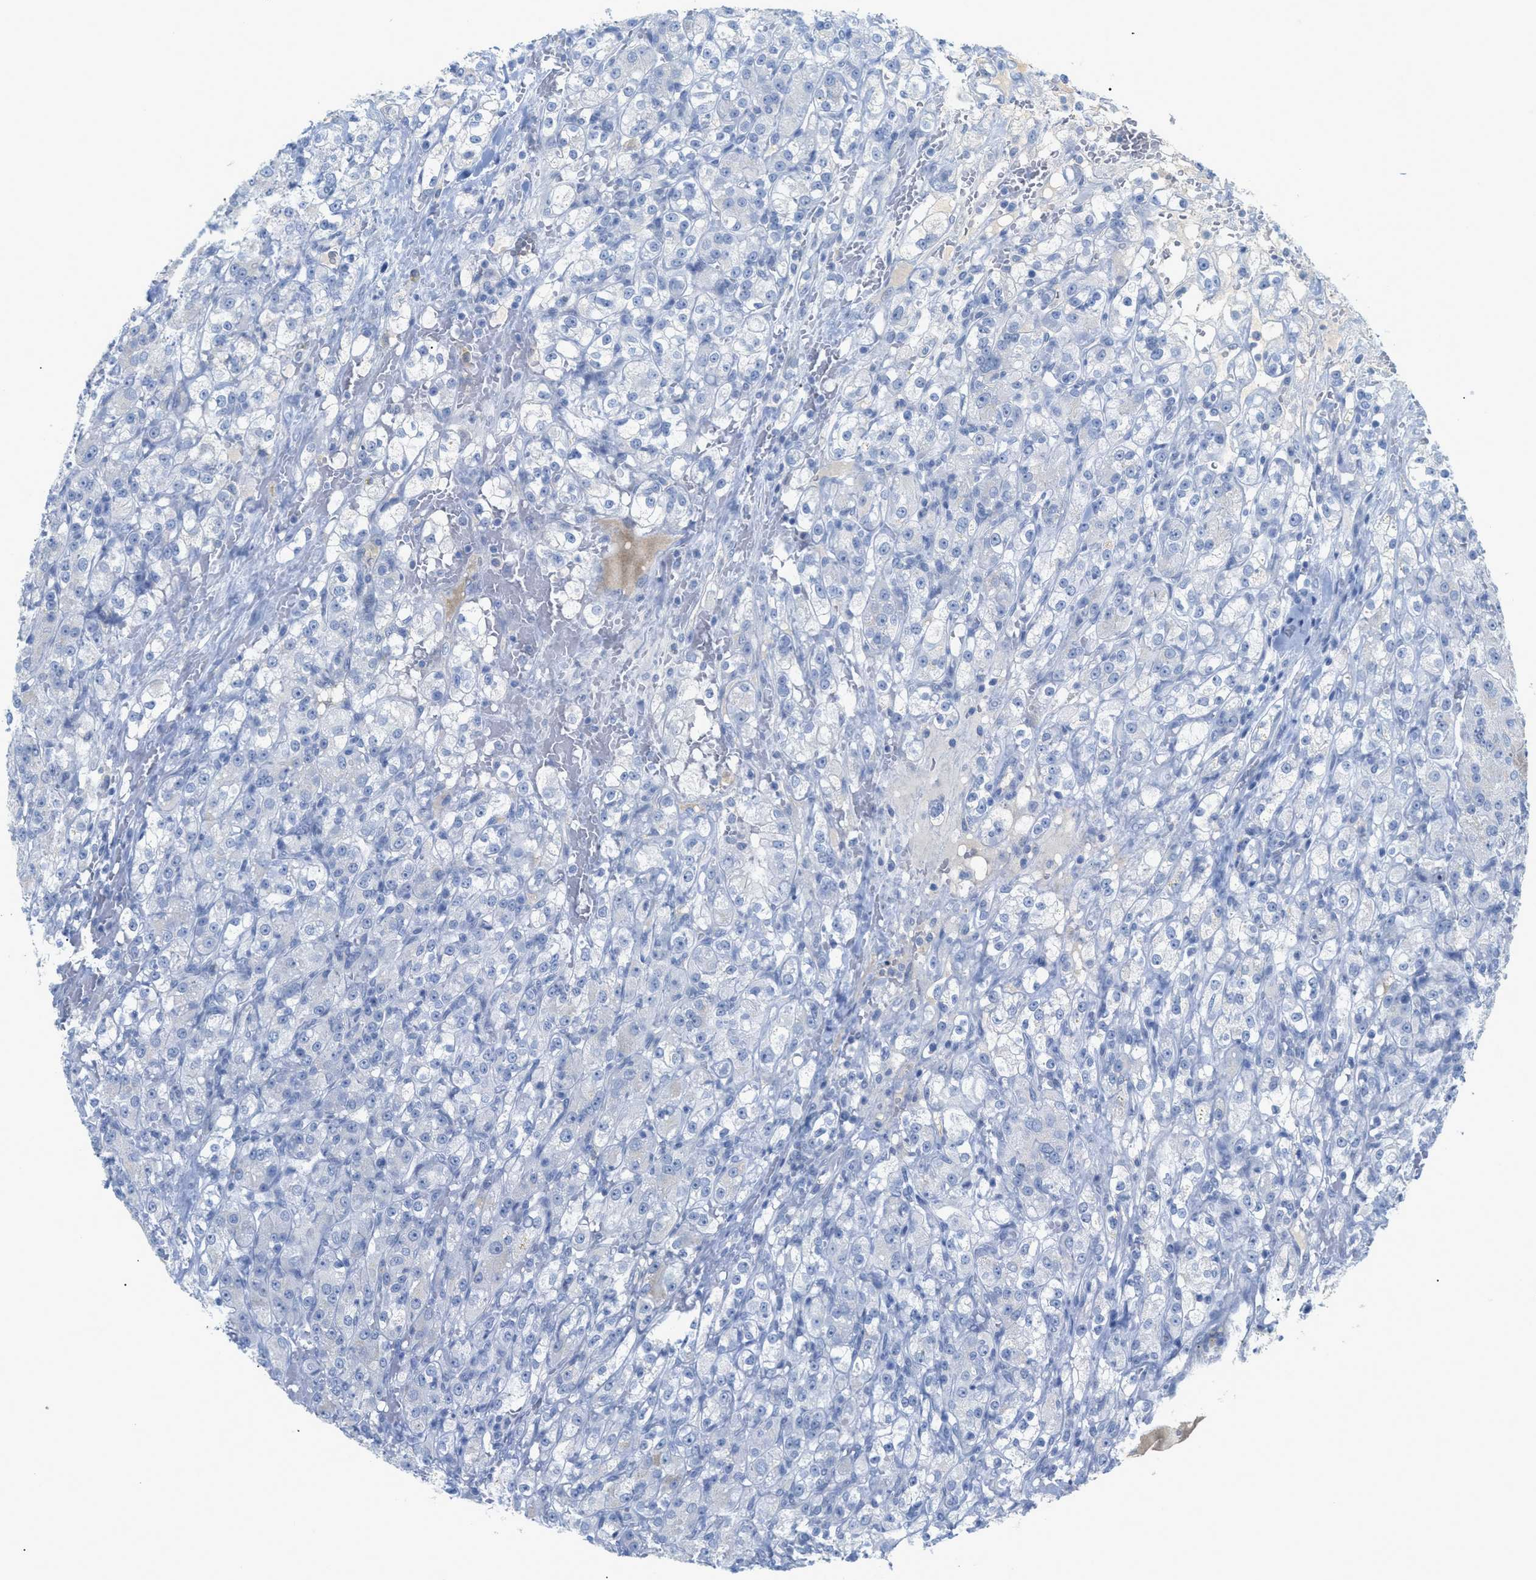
{"staining": {"intensity": "negative", "quantity": "none", "location": "none"}, "tissue": "renal cancer", "cell_type": "Tumor cells", "image_type": "cancer", "snomed": [{"axis": "morphology", "description": "Normal tissue, NOS"}, {"axis": "morphology", "description": "Adenocarcinoma, NOS"}, {"axis": "topography", "description": "Kidney"}], "caption": "High power microscopy histopathology image of an immunohistochemistry (IHC) image of renal cancer, revealing no significant staining in tumor cells. Nuclei are stained in blue.", "gene": "HSF2", "patient": {"sex": "male", "age": 61}}